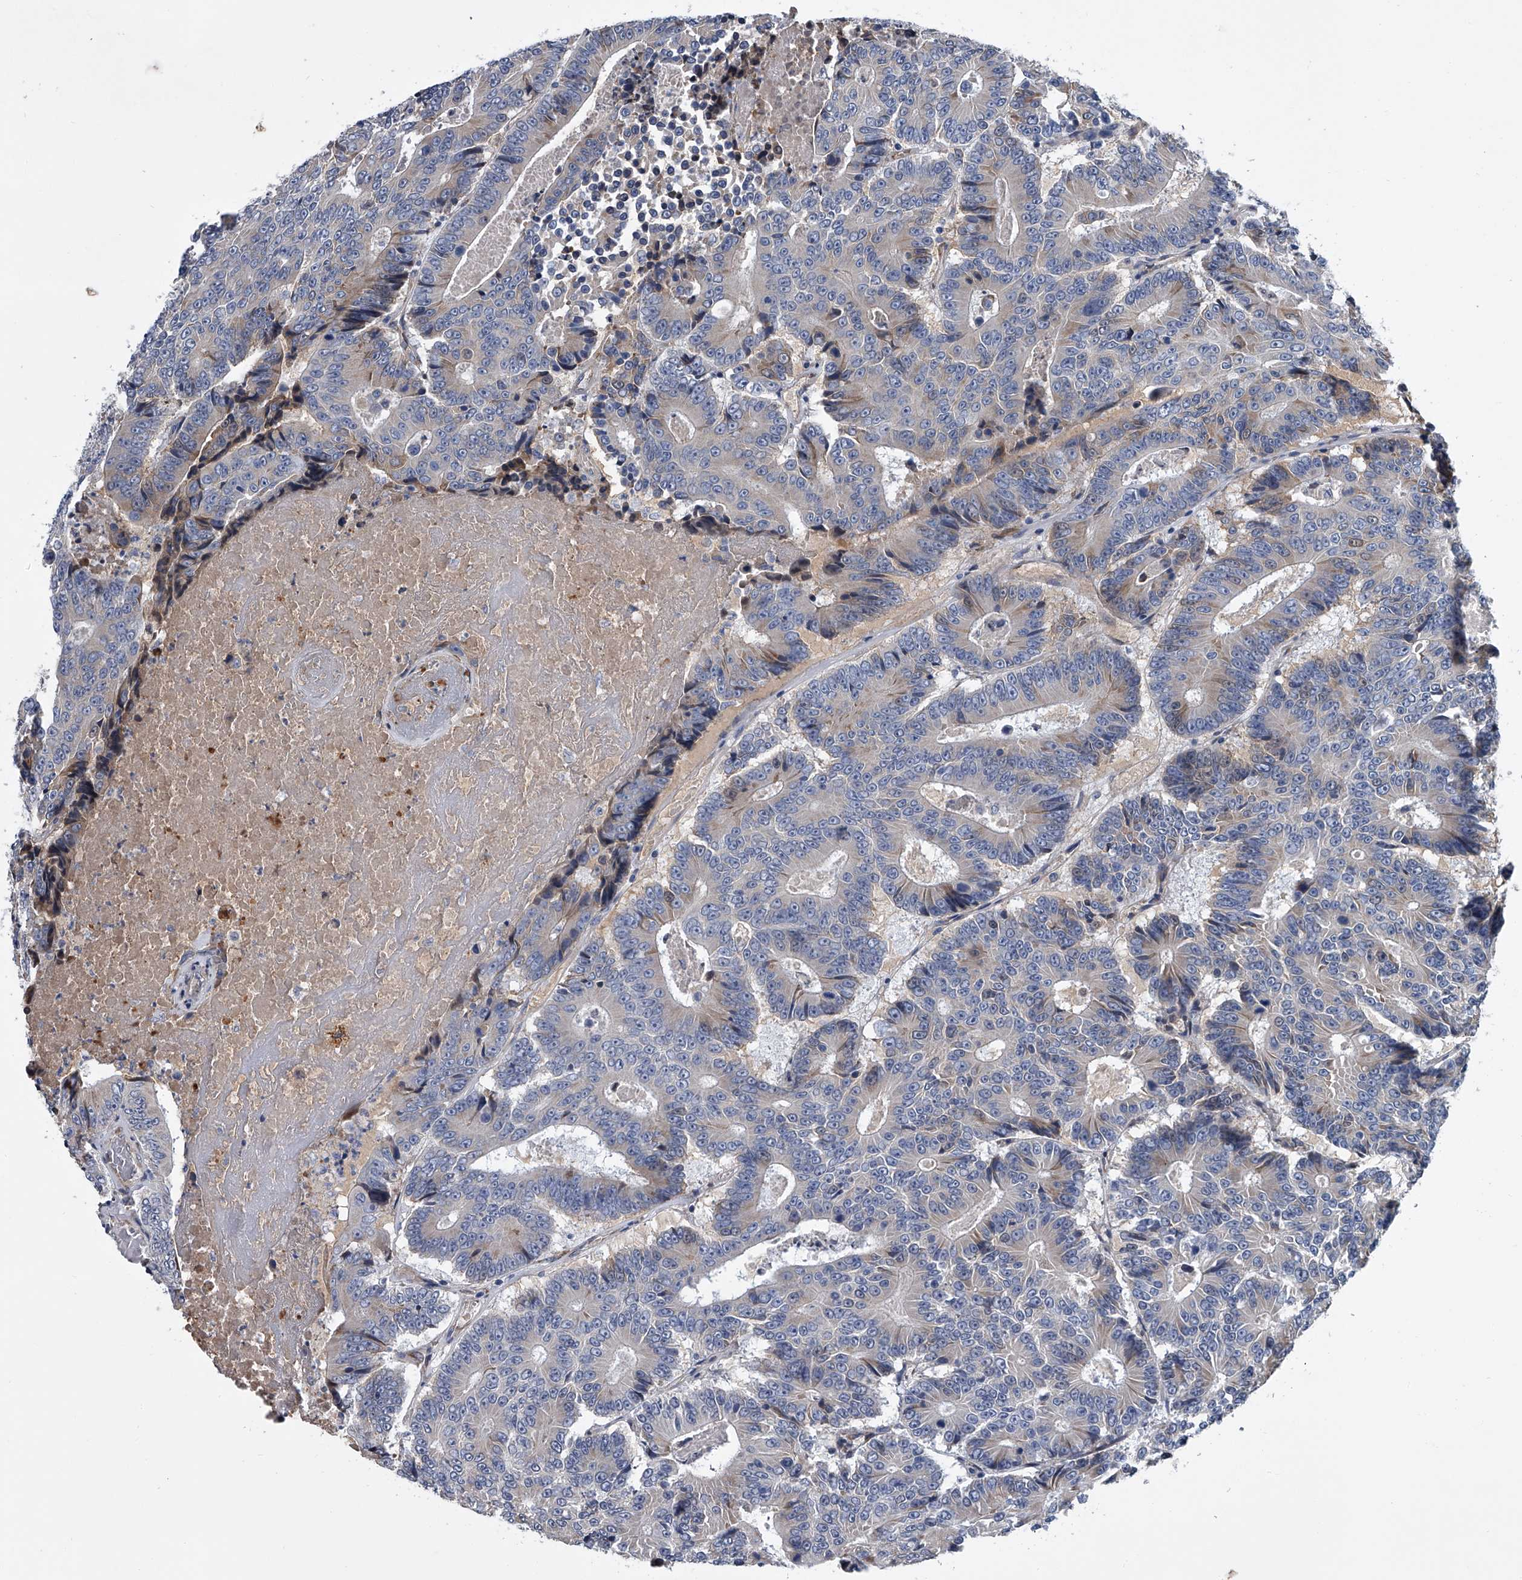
{"staining": {"intensity": "negative", "quantity": "none", "location": "none"}, "tissue": "colorectal cancer", "cell_type": "Tumor cells", "image_type": "cancer", "snomed": [{"axis": "morphology", "description": "Adenocarcinoma, NOS"}, {"axis": "topography", "description": "Colon"}], "caption": "Human colorectal adenocarcinoma stained for a protein using IHC displays no staining in tumor cells.", "gene": "ABCG1", "patient": {"sex": "male", "age": 83}}